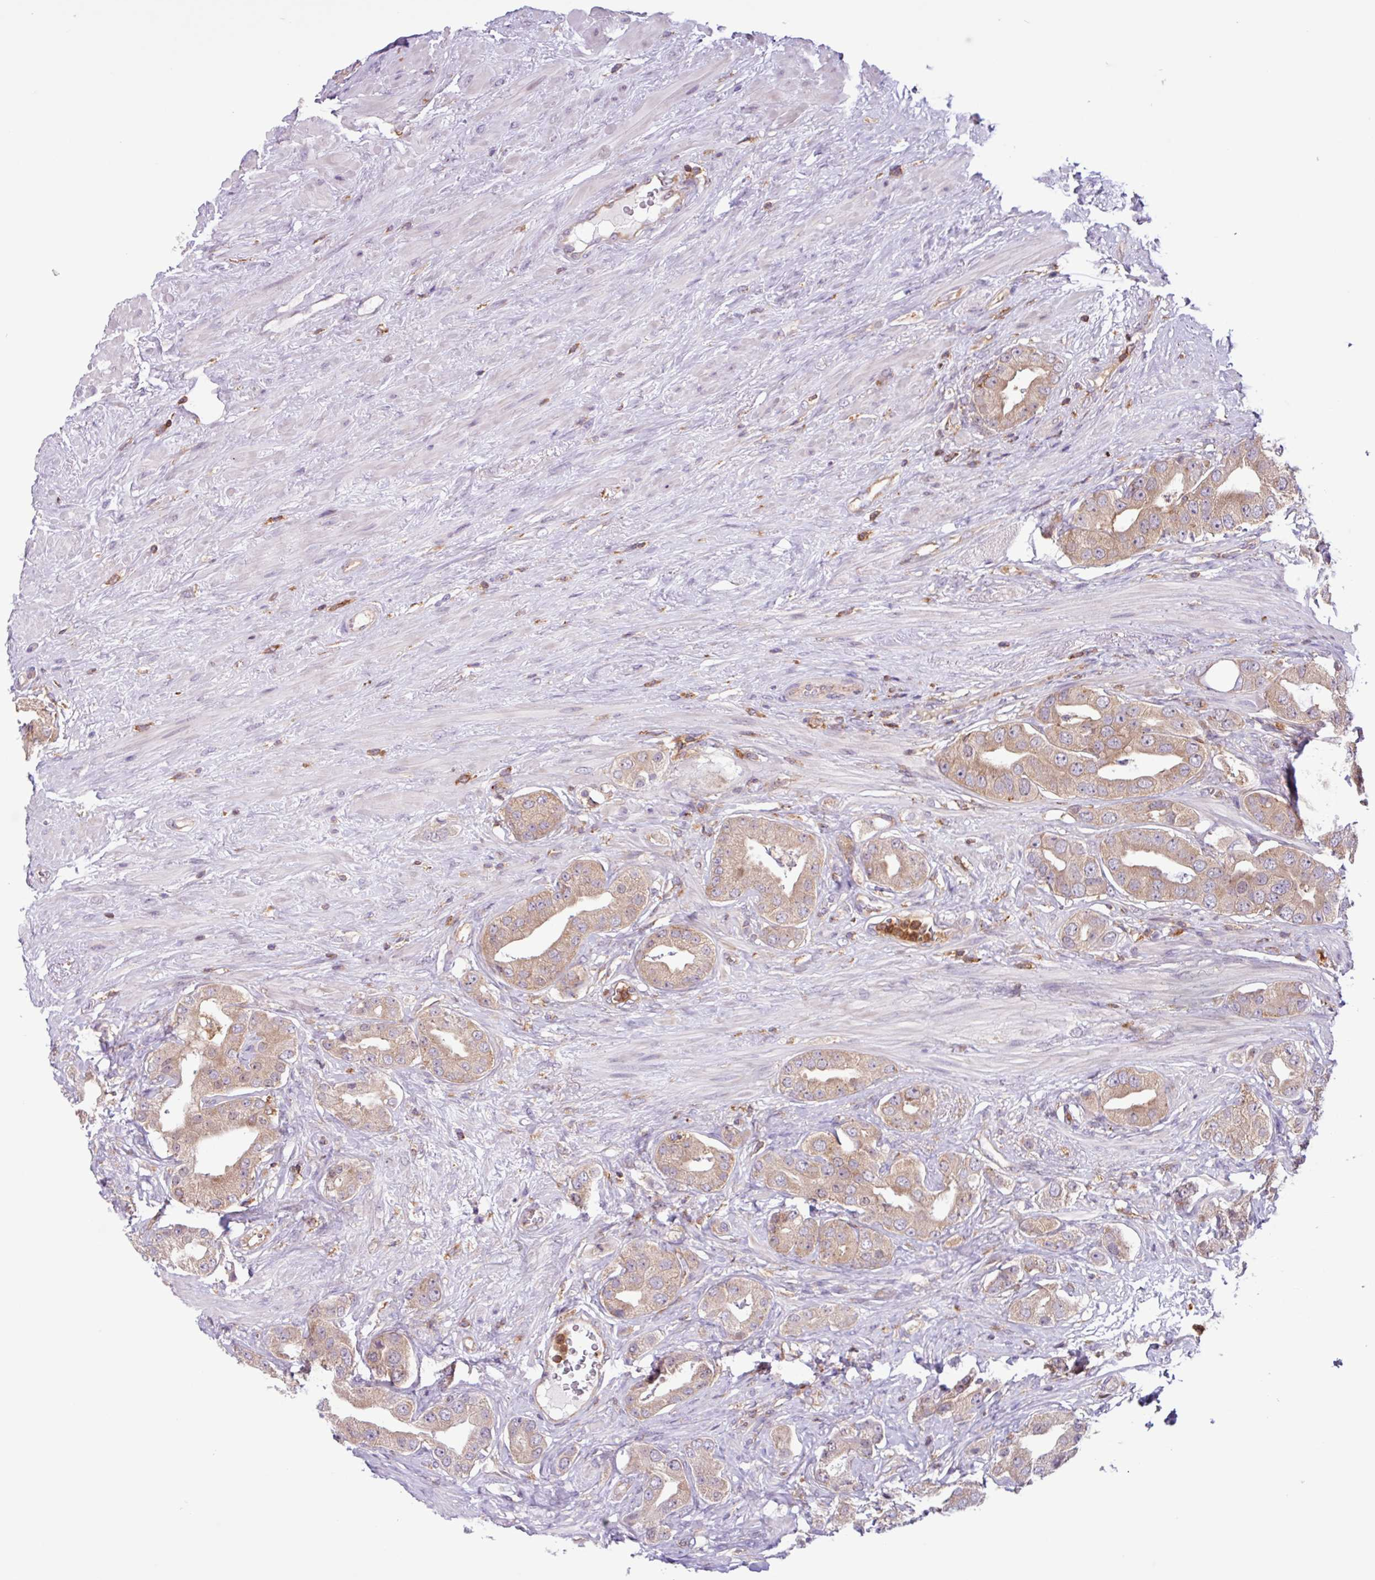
{"staining": {"intensity": "weak", "quantity": ">75%", "location": "cytoplasmic/membranous"}, "tissue": "prostate cancer", "cell_type": "Tumor cells", "image_type": "cancer", "snomed": [{"axis": "morphology", "description": "Adenocarcinoma, High grade"}, {"axis": "topography", "description": "Prostate"}], "caption": "High-grade adenocarcinoma (prostate) was stained to show a protein in brown. There is low levels of weak cytoplasmic/membranous staining in about >75% of tumor cells.", "gene": "ACTR3", "patient": {"sex": "male", "age": 63}}